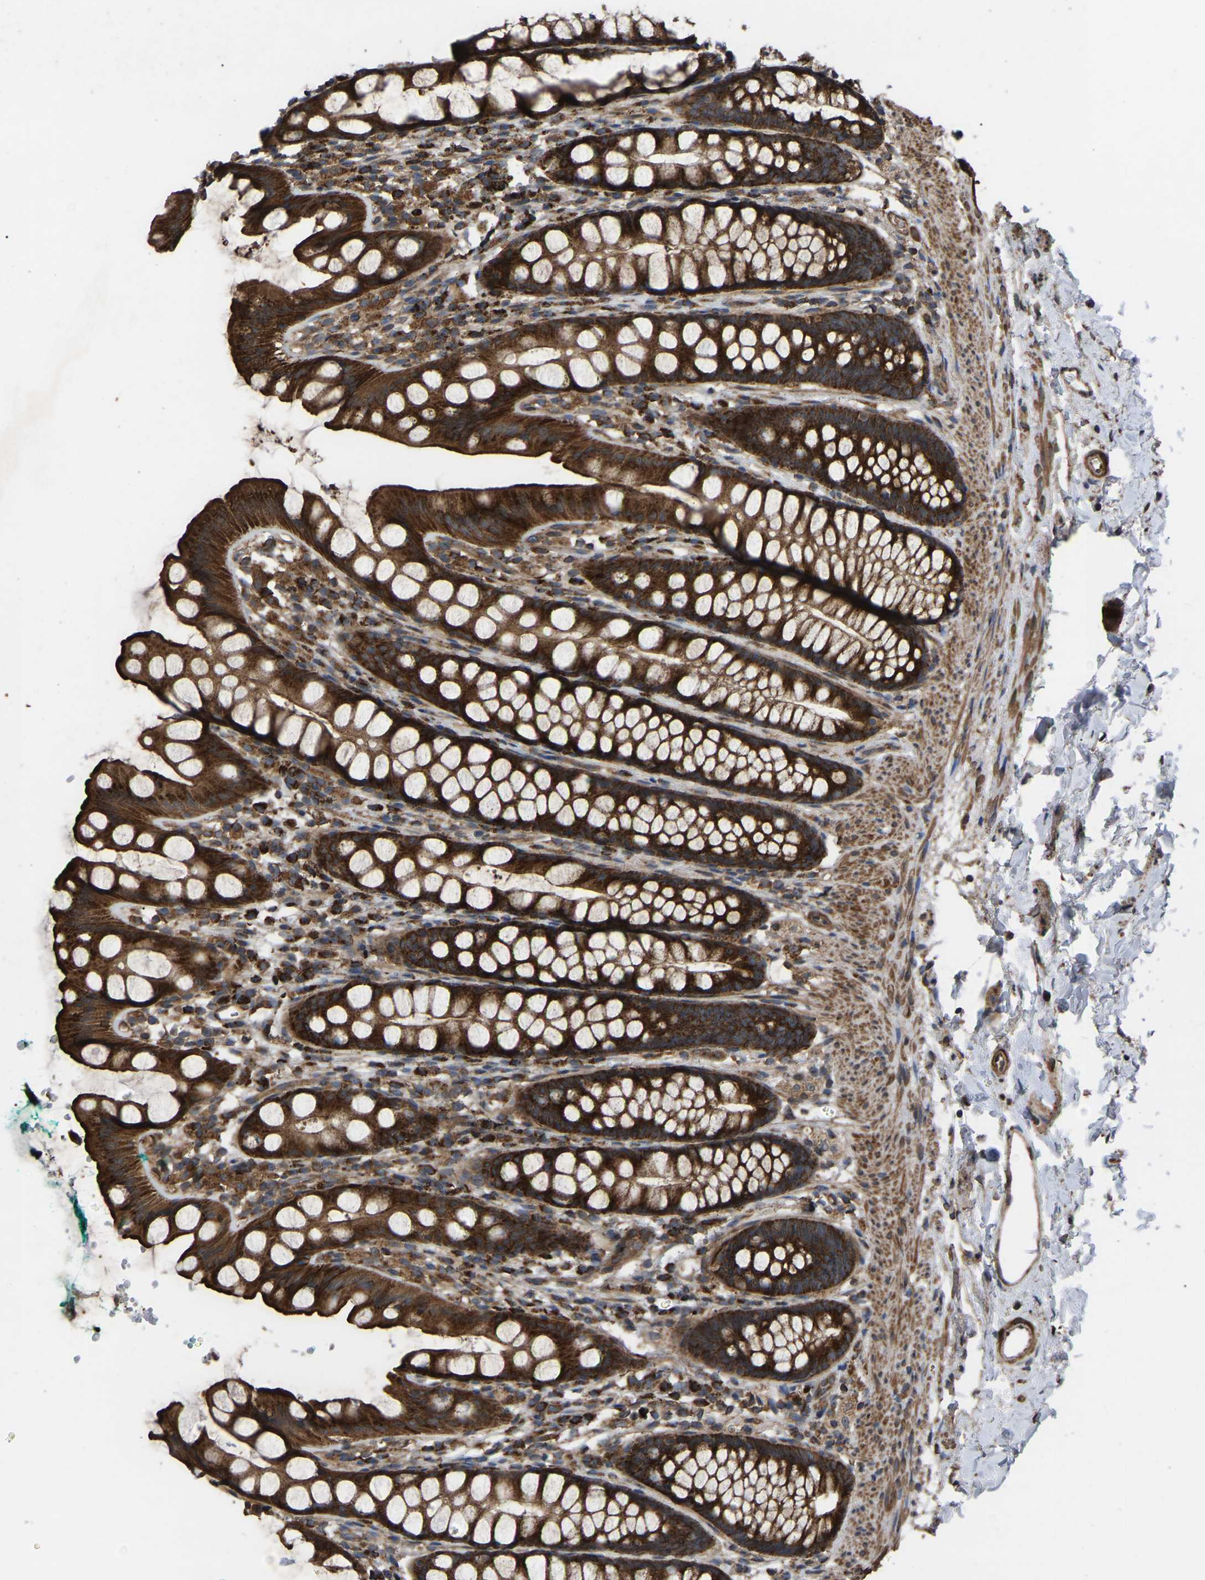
{"staining": {"intensity": "strong", "quantity": ">75%", "location": "cytoplasmic/membranous"}, "tissue": "rectum", "cell_type": "Glandular cells", "image_type": "normal", "snomed": [{"axis": "morphology", "description": "Normal tissue, NOS"}, {"axis": "topography", "description": "Rectum"}], "caption": "Glandular cells reveal high levels of strong cytoplasmic/membranous expression in approximately >75% of cells in normal rectum. (IHC, brightfield microscopy, high magnification).", "gene": "GCC1", "patient": {"sex": "female", "age": 65}}